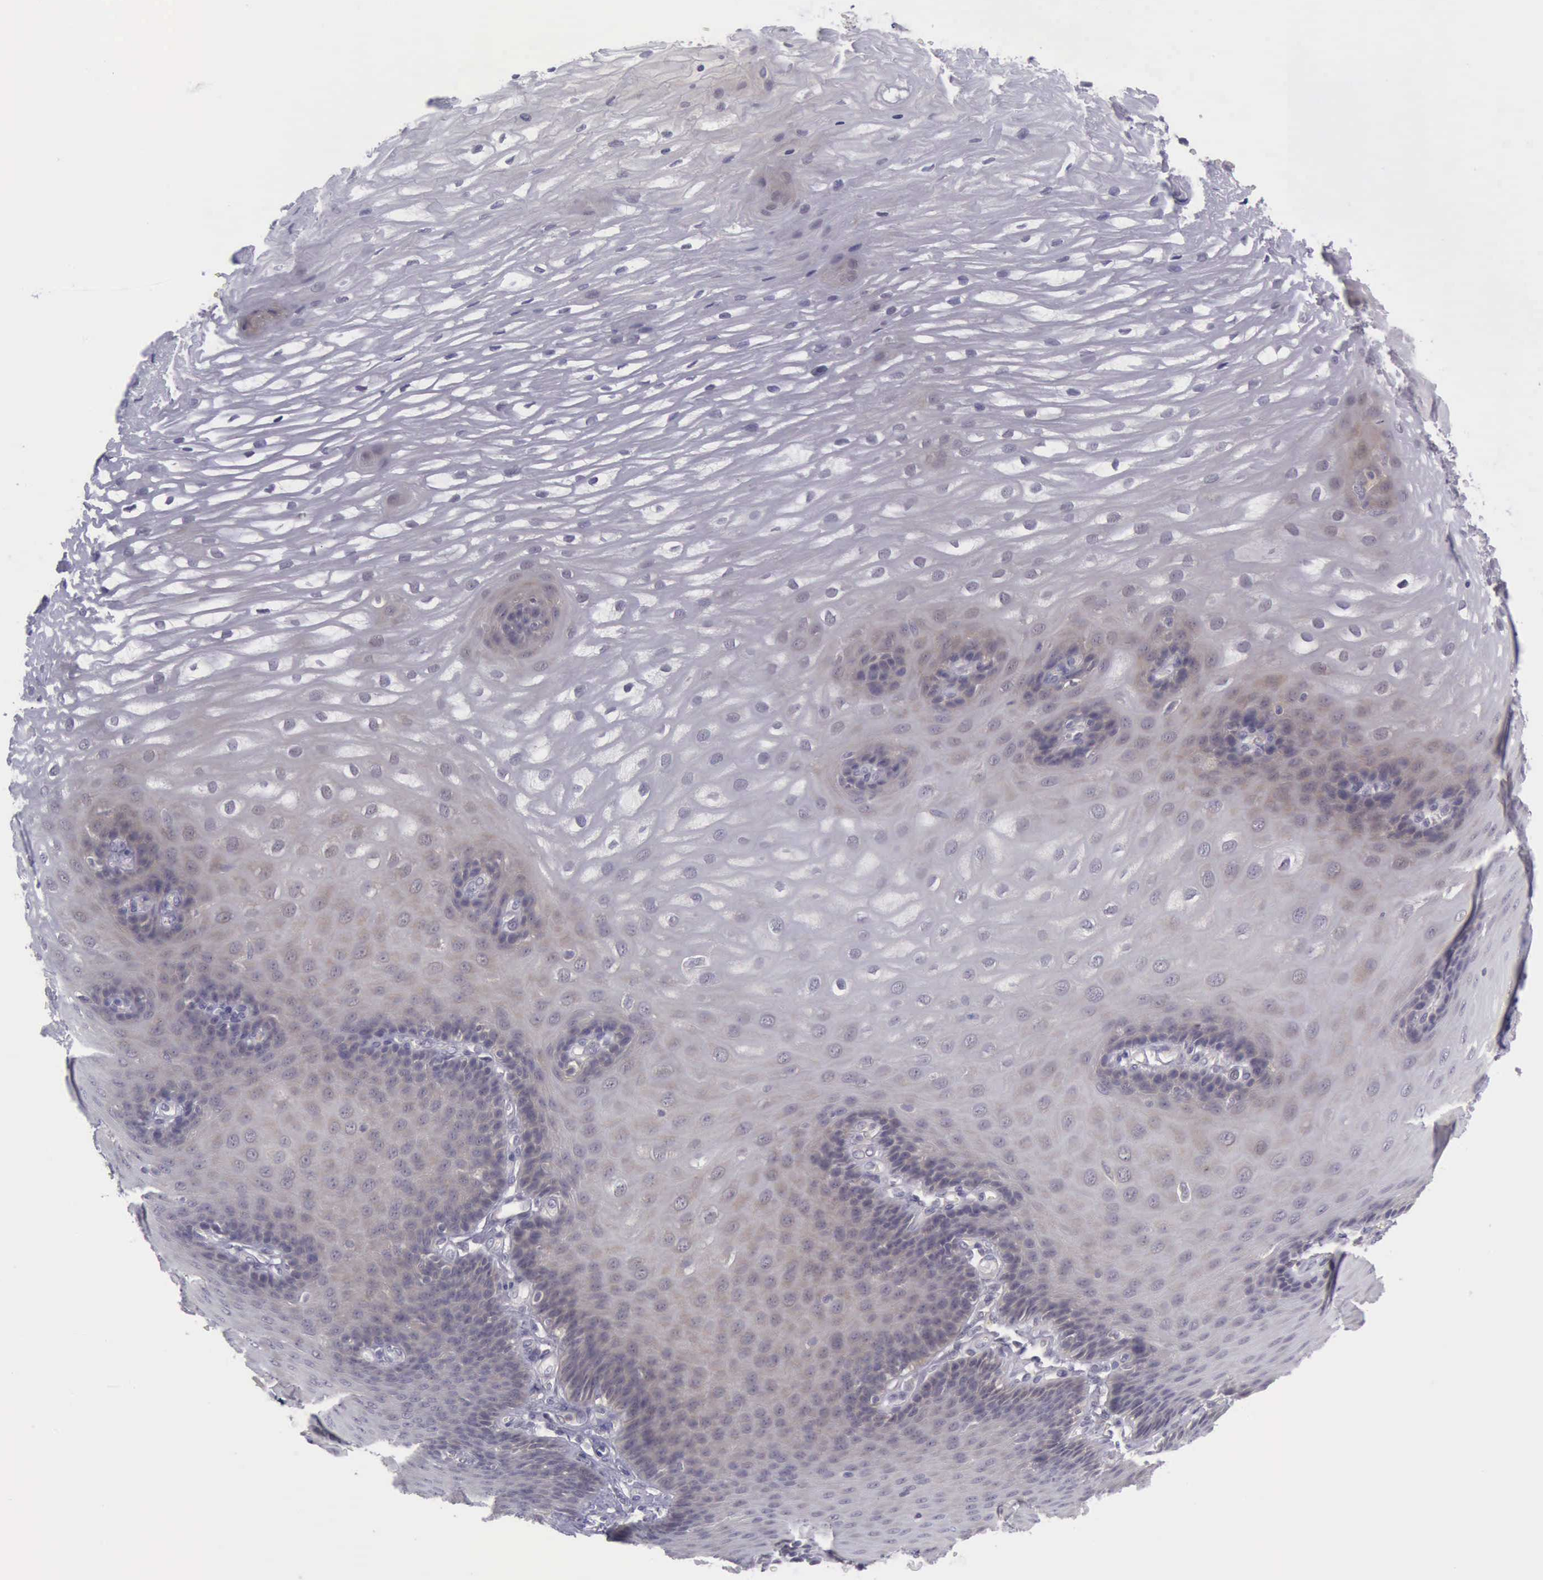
{"staining": {"intensity": "negative", "quantity": "none", "location": "none"}, "tissue": "esophagus", "cell_type": "Squamous epithelial cells", "image_type": "normal", "snomed": [{"axis": "morphology", "description": "Normal tissue, NOS"}, {"axis": "morphology", "description": "Adenocarcinoma, NOS"}, {"axis": "topography", "description": "Esophagus"}, {"axis": "topography", "description": "Stomach"}], "caption": "A photomicrograph of human esophagus is negative for staining in squamous epithelial cells.", "gene": "ARNT2", "patient": {"sex": "male", "age": 62}}